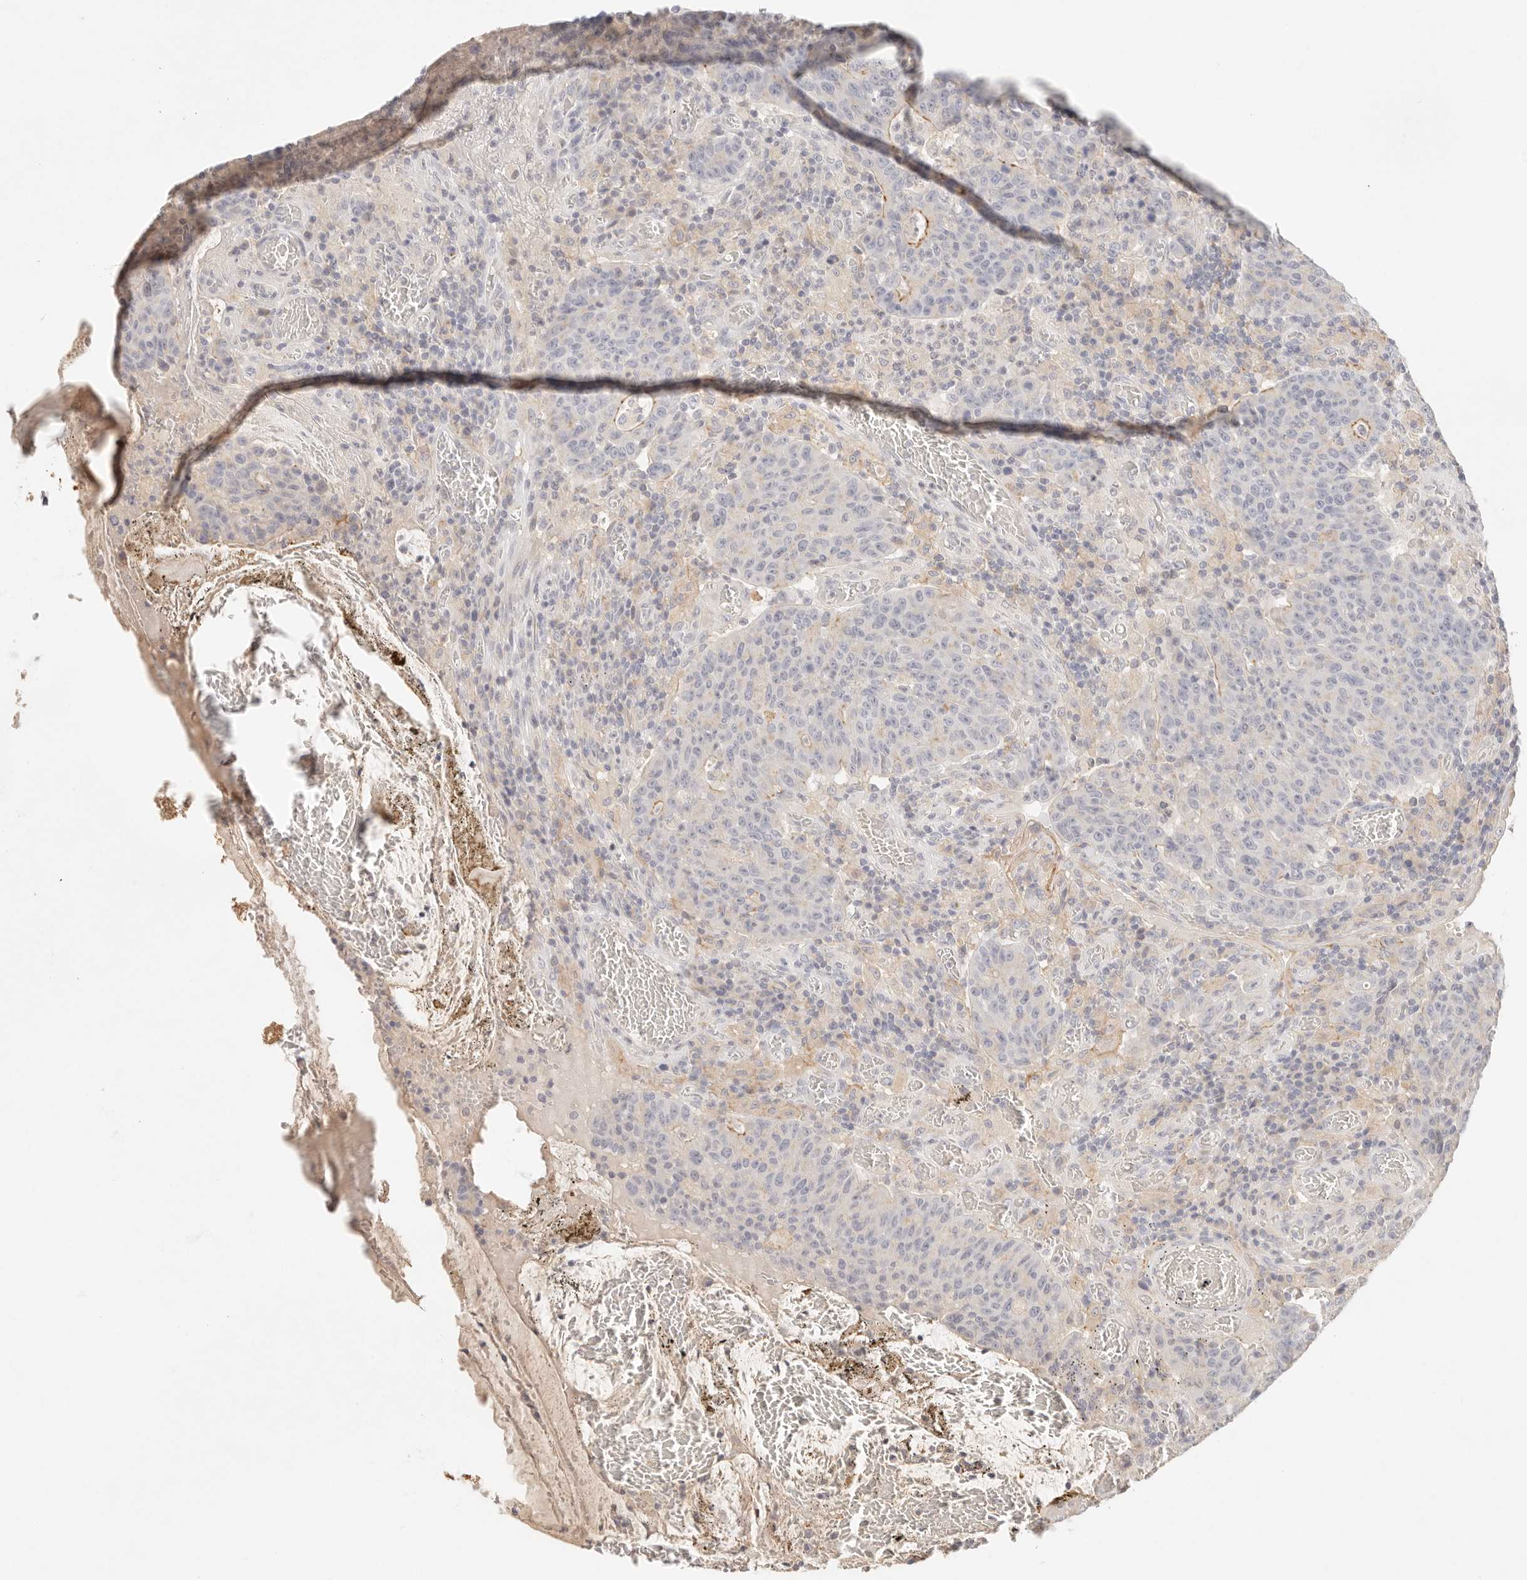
{"staining": {"intensity": "moderate", "quantity": "<25%", "location": "cytoplasmic/membranous"}, "tissue": "colorectal cancer", "cell_type": "Tumor cells", "image_type": "cancer", "snomed": [{"axis": "morphology", "description": "Adenocarcinoma, NOS"}, {"axis": "topography", "description": "Colon"}], "caption": "IHC of human colorectal adenocarcinoma displays low levels of moderate cytoplasmic/membranous staining in approximately <25% of tumor cells.", "gene": "CEP120", "patient": {"sex": "female", "age": 75}}